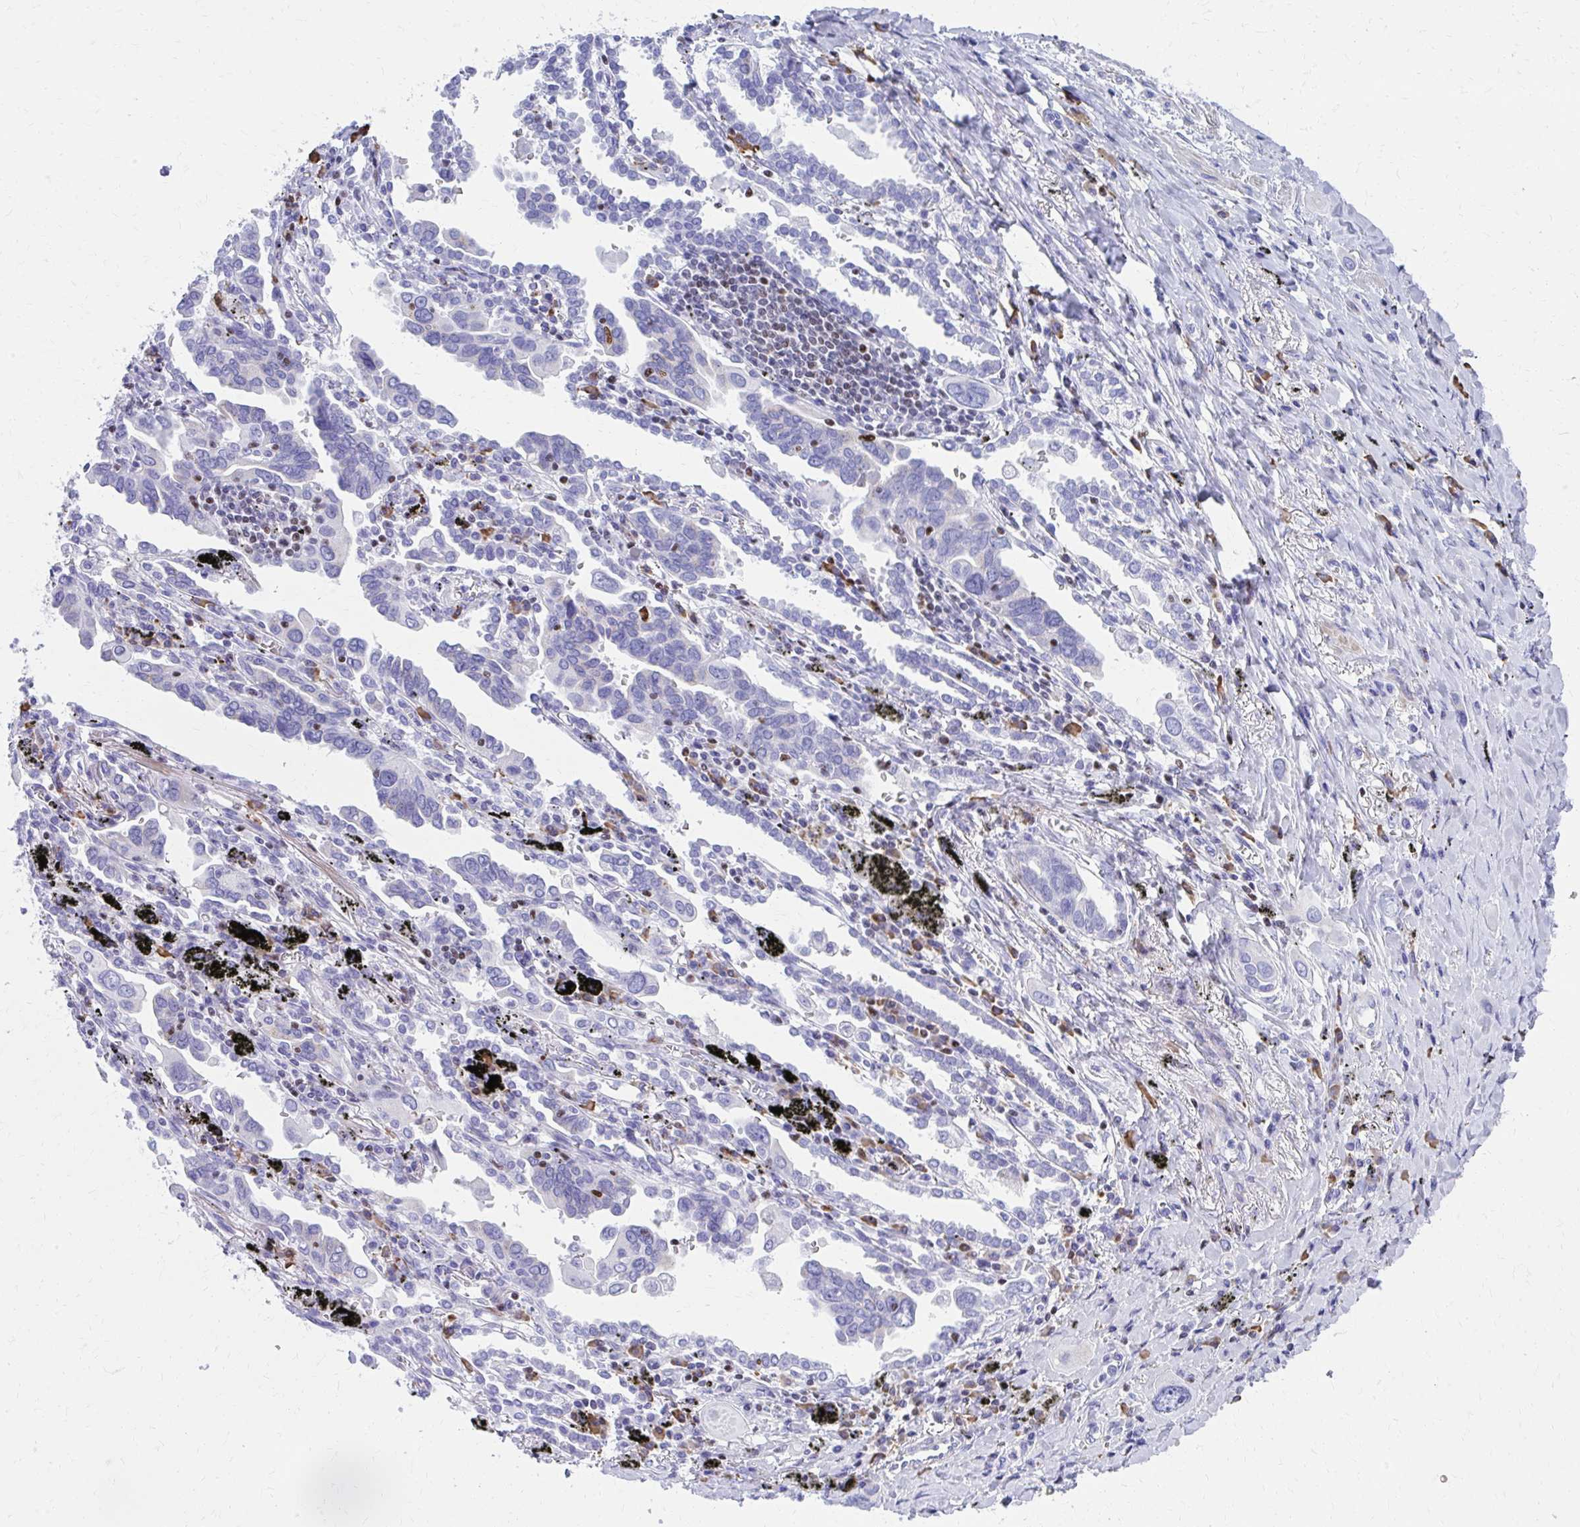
{"staining": {"intensity": "negative", "quantity": "none", "location": "none"}, "tissue": "lung cancer", "cell_type": "Tumor cells", "image_type": "cancer", "snomed": [{"axis": "morphology", "description": "Adenocarcinoma, NOS"}, {"axis": "topography", "description": "Lung"}], "caption": "IHC image of neoplastic tissue: human lung cancer (adenocarcinoma) stained with DAB (3,3'-diaminobenzidine) reveals no significant protein staining in tumor cells. The staining was performed using DAB to visualize the protein expression in brown, while the nuclei were stained in blue with hematoxylin (Magnification: 20x).", "gene": "RUNX3", "patient": {"sex": "male", "age": 76}}